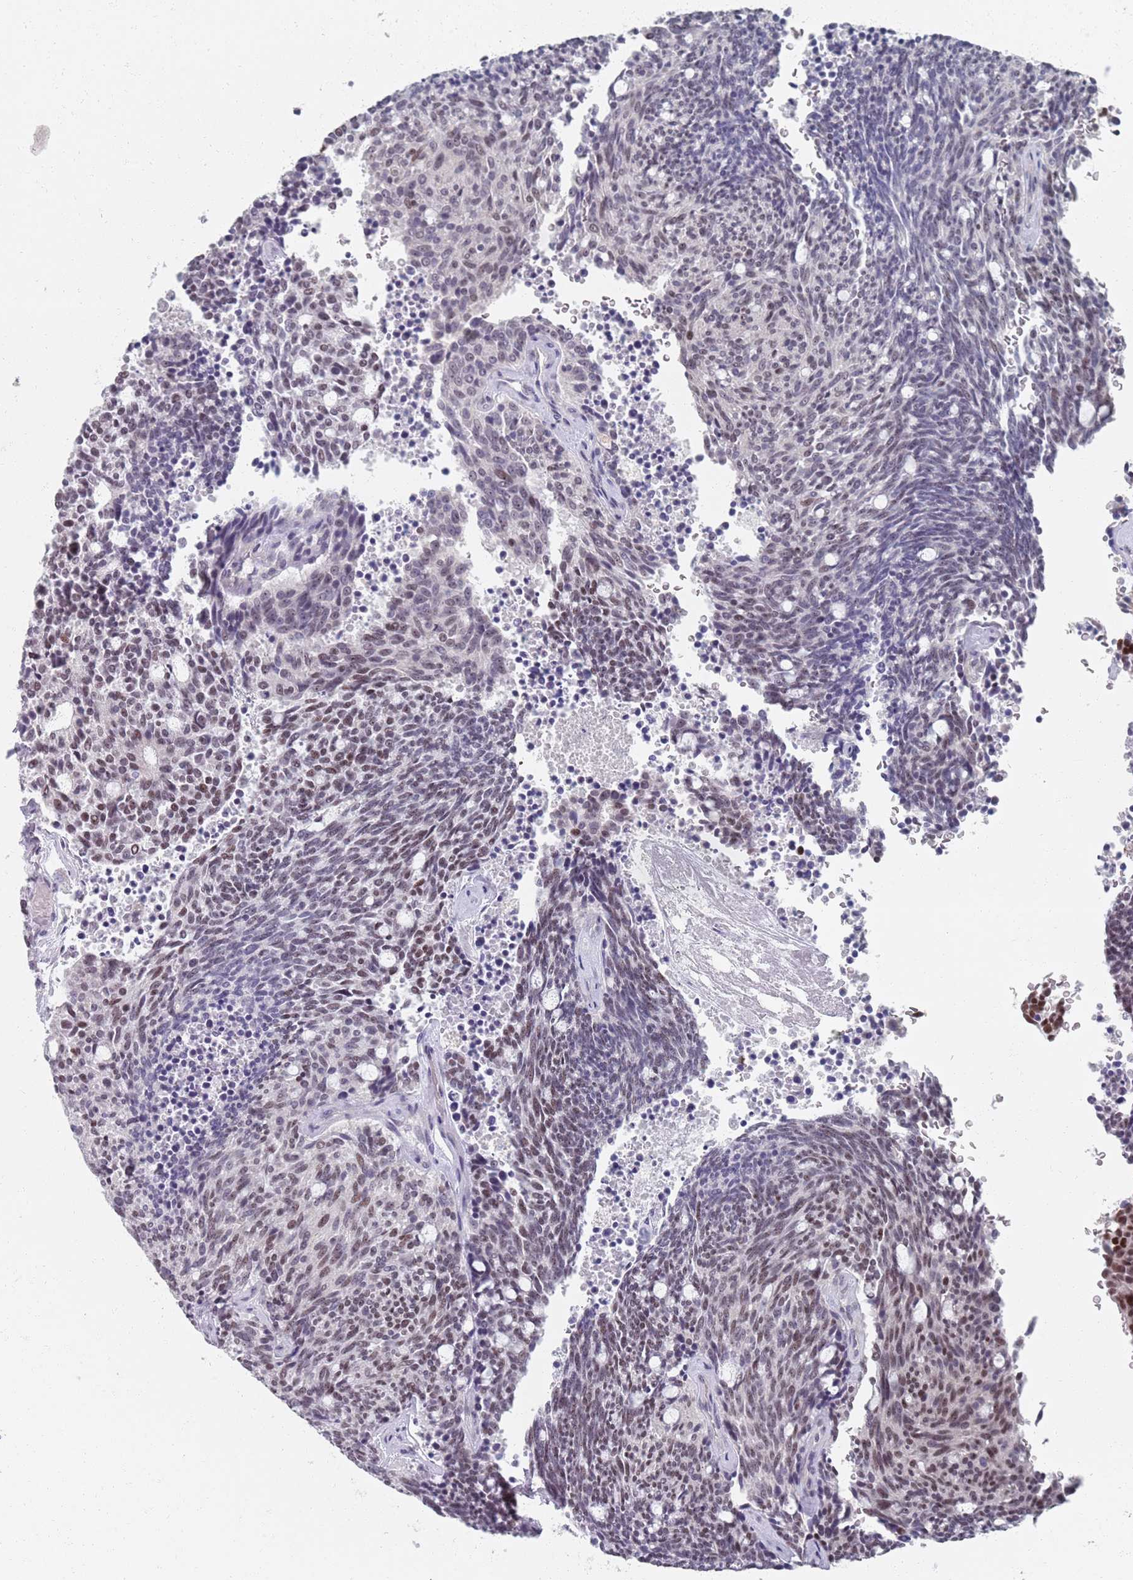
{"staining": {"intensity": "weak", "quantity": "25%-75%", "location": "nuclear"}, "tissue": "carcinoid", "cell_type": "Tumor cells", "image_type": "cancer", "snomed": [{"axis": "morphology", "description": "Carcinoid, malignant, NOS"}, {"axis": "topography", "description": "Pancreas"}], "caption": "A brown stain highlights weak nuclear positivity of a protein in human carcinoid tumor cells.", "gene": "SAMD1", "patient": {"sex": "female", "age": 54}}